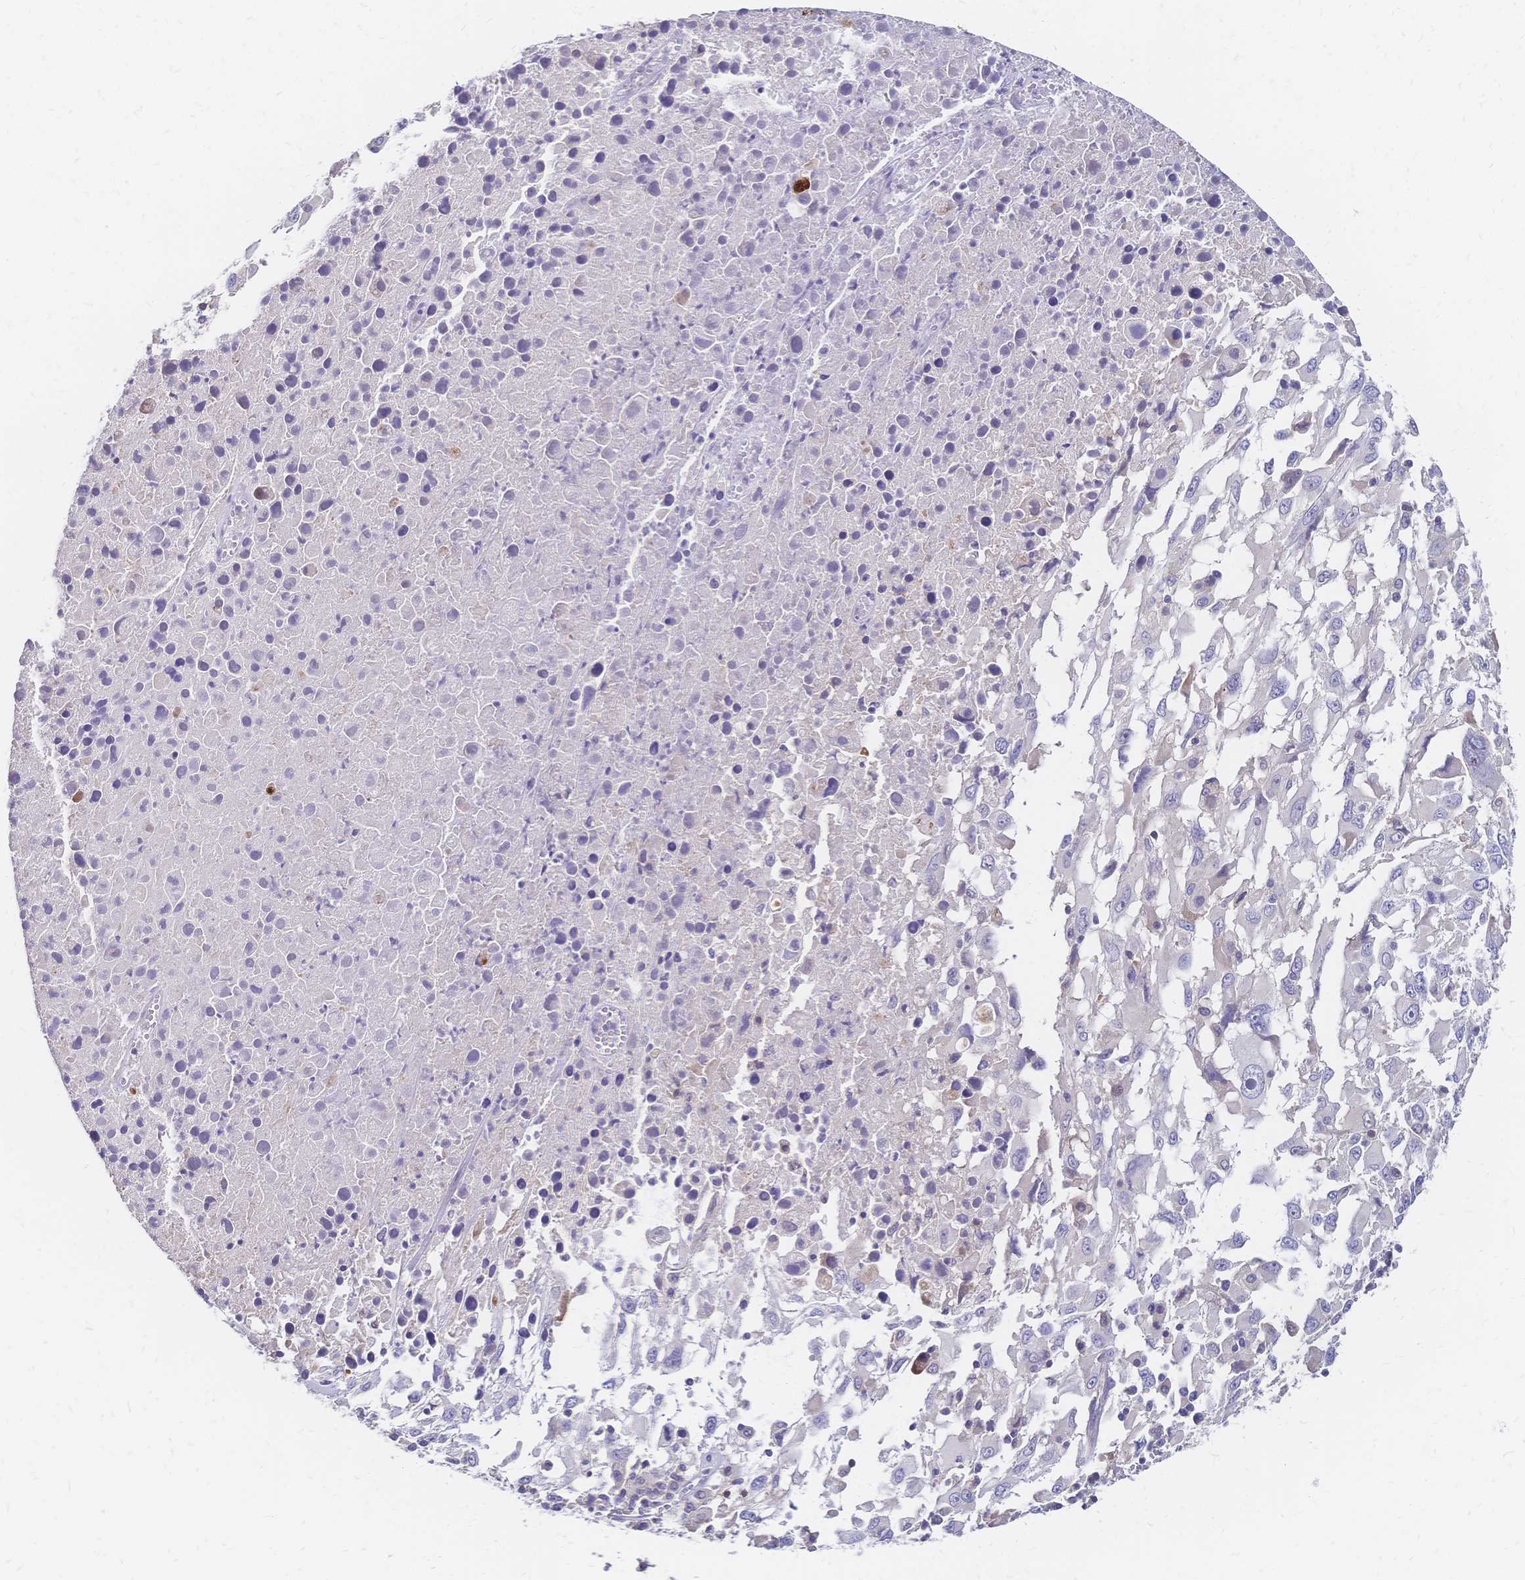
{"staining": {"intensity": "negative", "quantity": "none", "location": "none"}, "tissue": "melanoma", "cell_type": "Tumor cells", "image_type": "cancer", "snomed": [{"axis": "morphology", "description": "Malignant melanoma, Metastatic site"}, {"axis": "topography", "description": "Soft tissue"}], "caption": "An immunohistochemistry image of malignant melanoma (metastatic site) is shown. There is no staining in tumor cells of malignant melanoma (metastatic site).", "gene": "DTNB", "patient": {"sex": "male", "age": 50}}